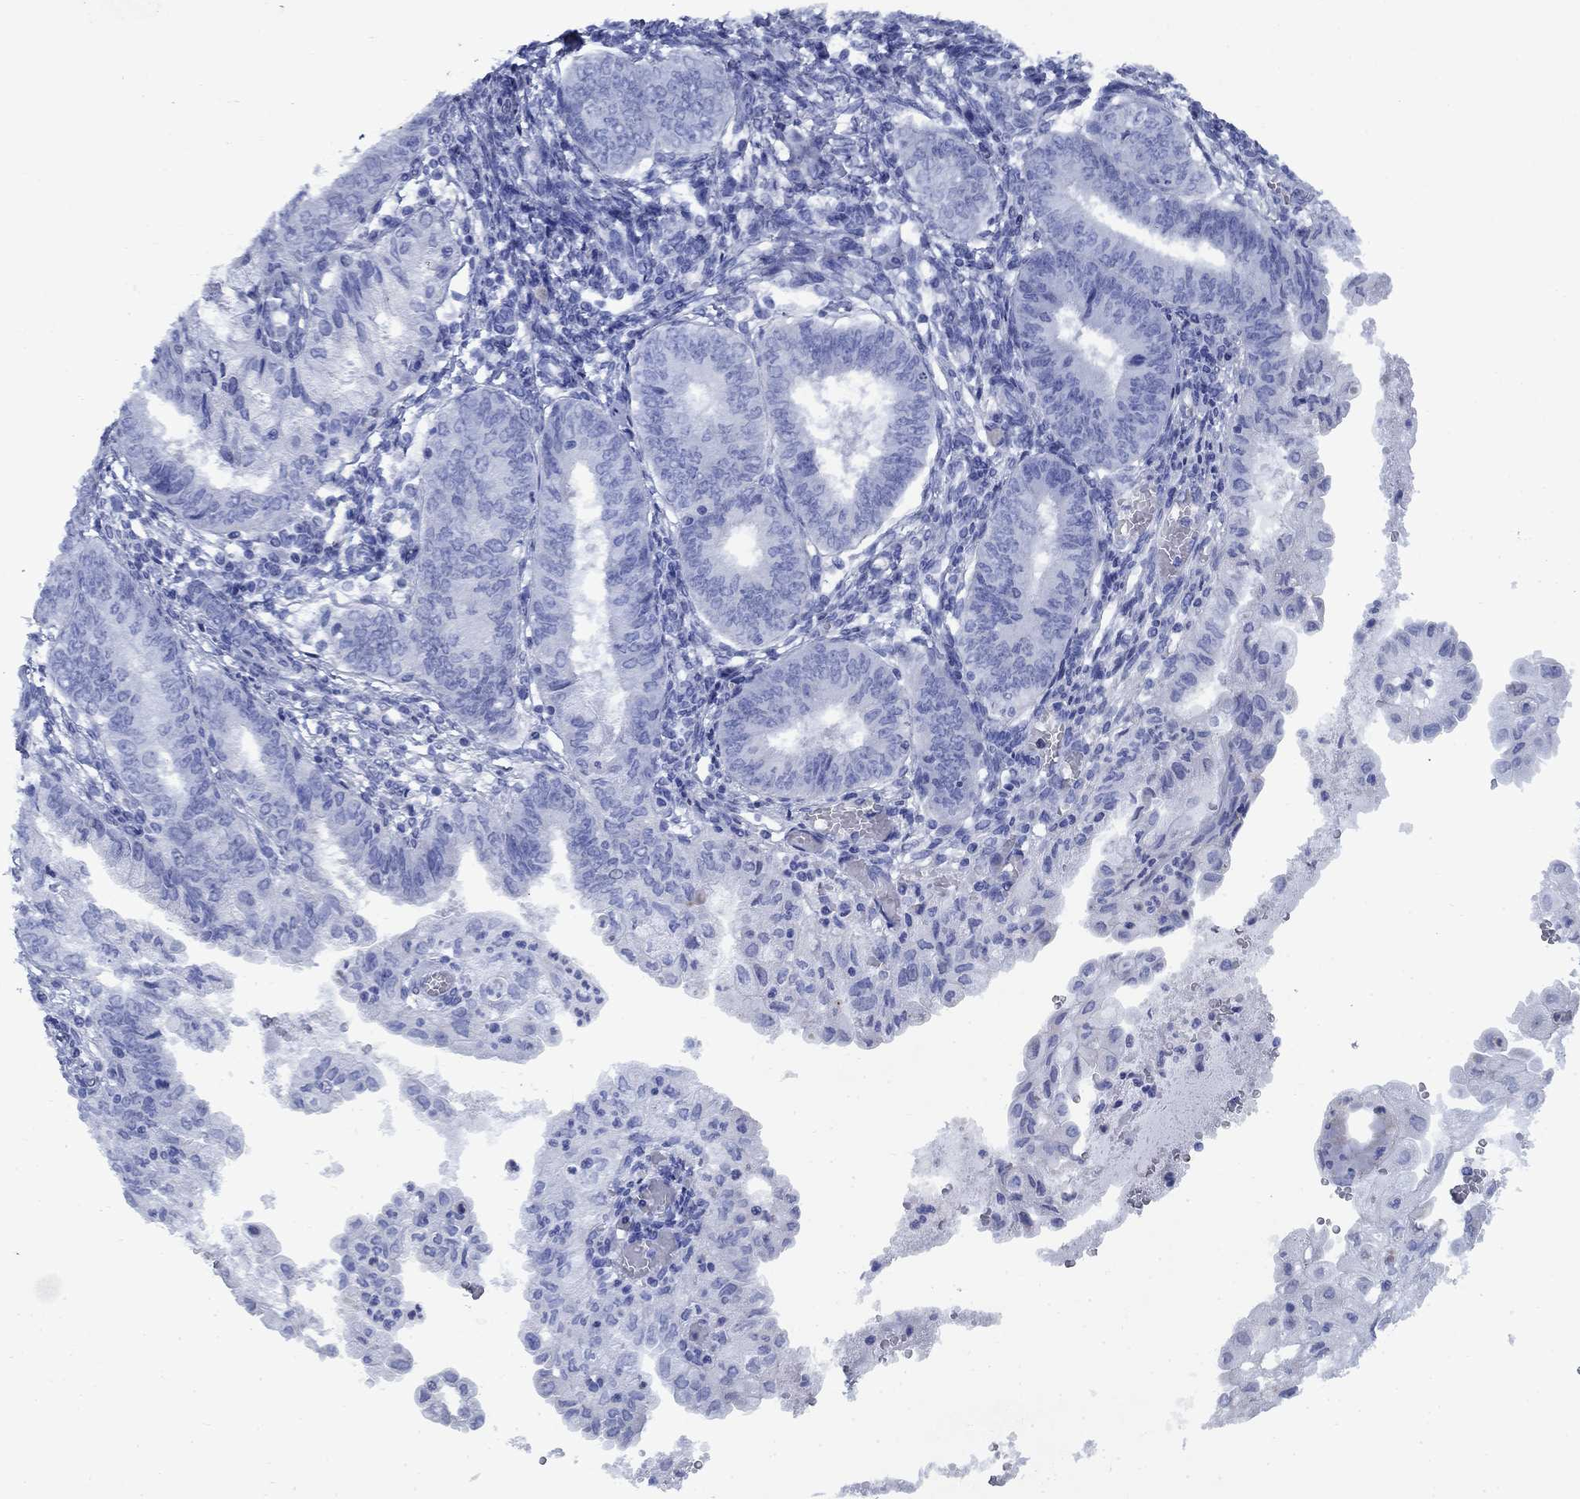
{"staining": {"intensity": "negative", "quantity": "none", "location": "none"}, "tissue": "endometrial cancer", "cell_type": "Tumor cells", "image_type": "cancer", "snomed": [{"axis": "morphology", "description": "Adenocarcinoma, NOS"}, {"axis": "topography", "description": "Endometrium"}], "caption": "Immunohistochemical staining of endometrial cancer exhibits no significant expression in tumor cells.", "gene": "STAB2", "patient": {"sex": "female", "age": 68}}